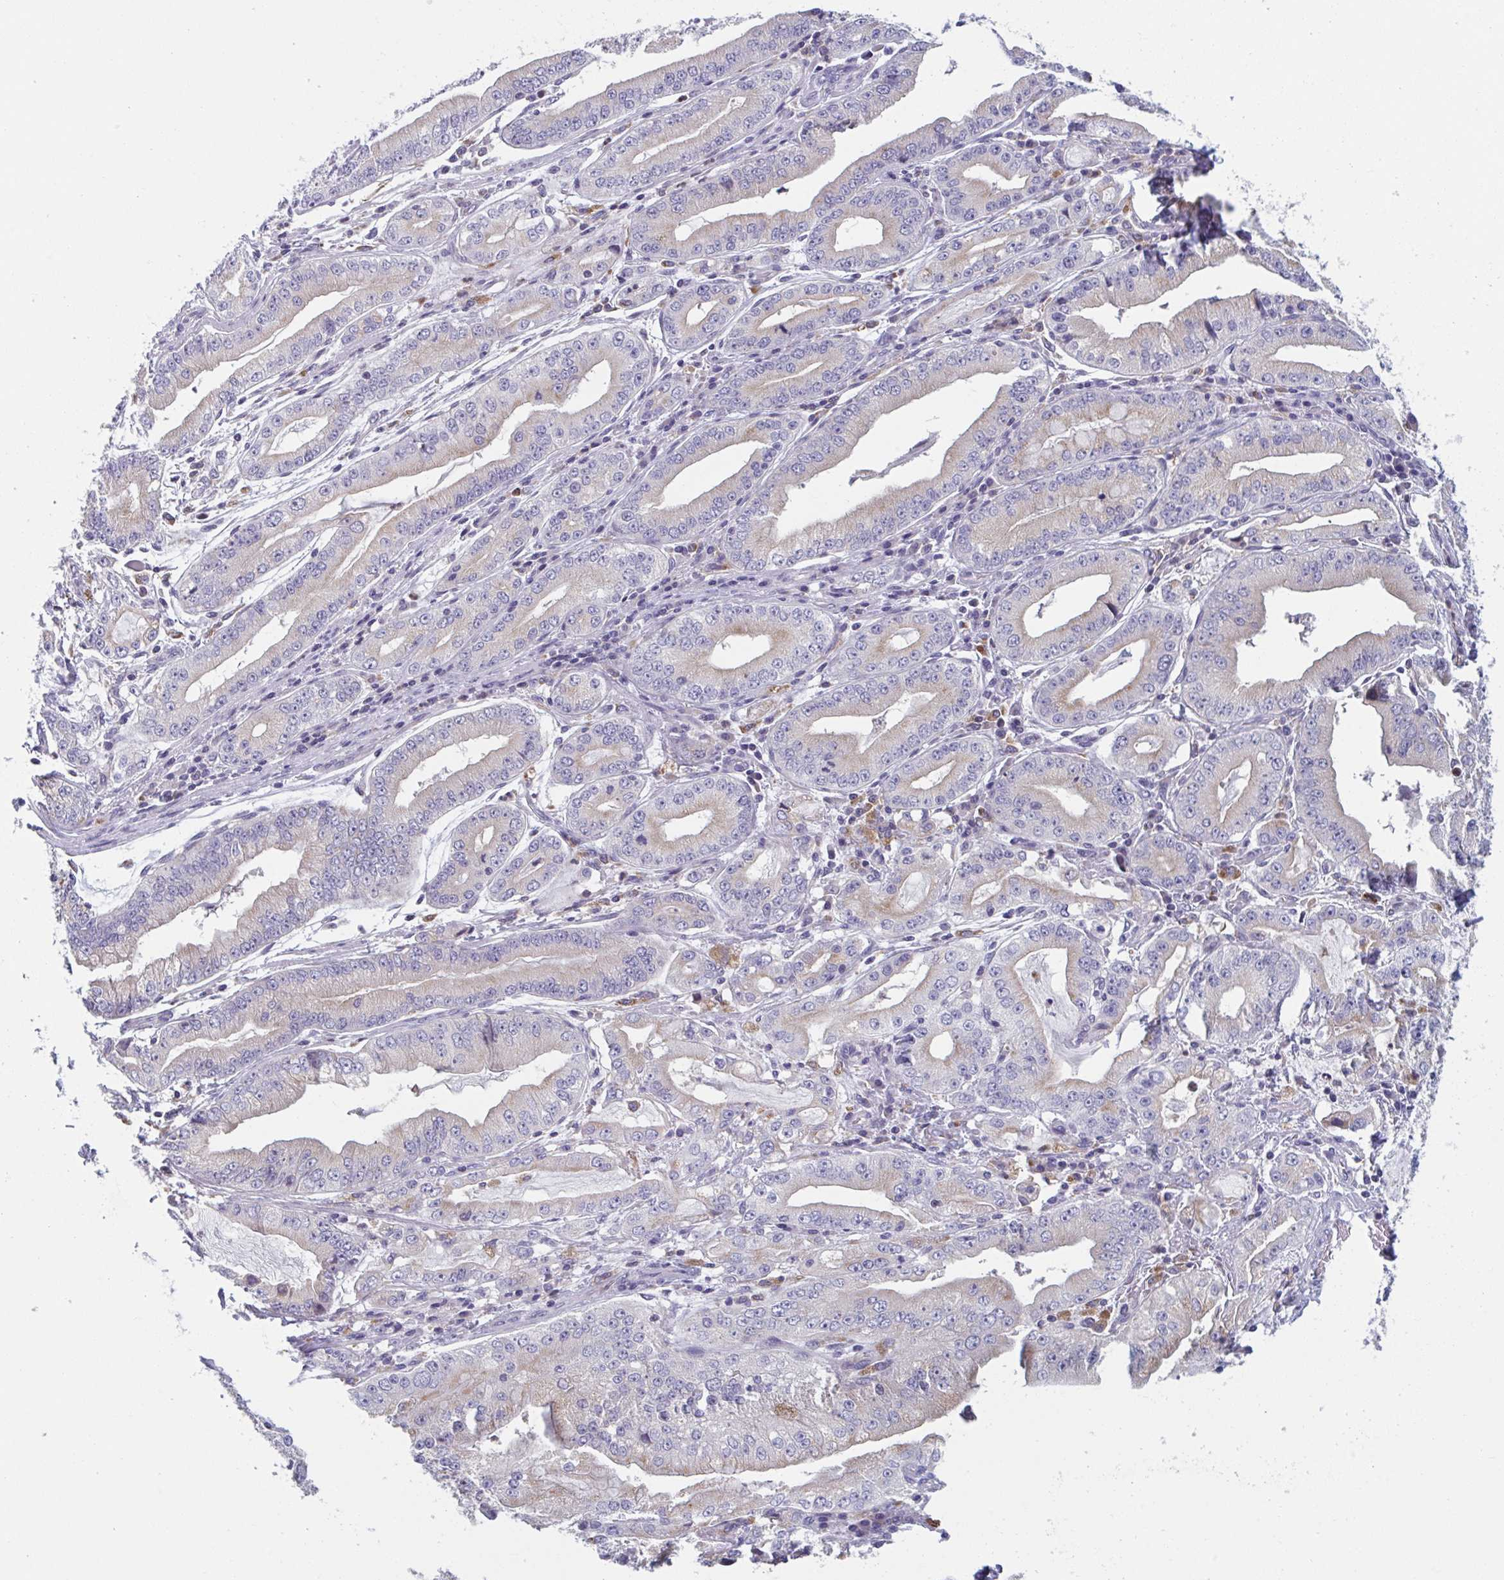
{"staining": {"intensity": "weak", "quantity": "25%-75%", "location": "cytoplasmic/membranous"}, "tissue": "stomach cancer", "cell_type": "Tumor cells", "image_type": "cancer", "snomed": [{"axis": "morphology", "description": "Adenocarcinoma, NOS"}, {"axis": "topography", "description": "Stomach, upper"}], "caption": "A high-resolution image shows IHC staining of adenocarcinoma (stomach), which shows weak cytoplasmic/membranous expression in about 25%-75% of tumor cells.", "gene": "NIPSNAP1", "patient": {"sex": "female", "age": 74}}